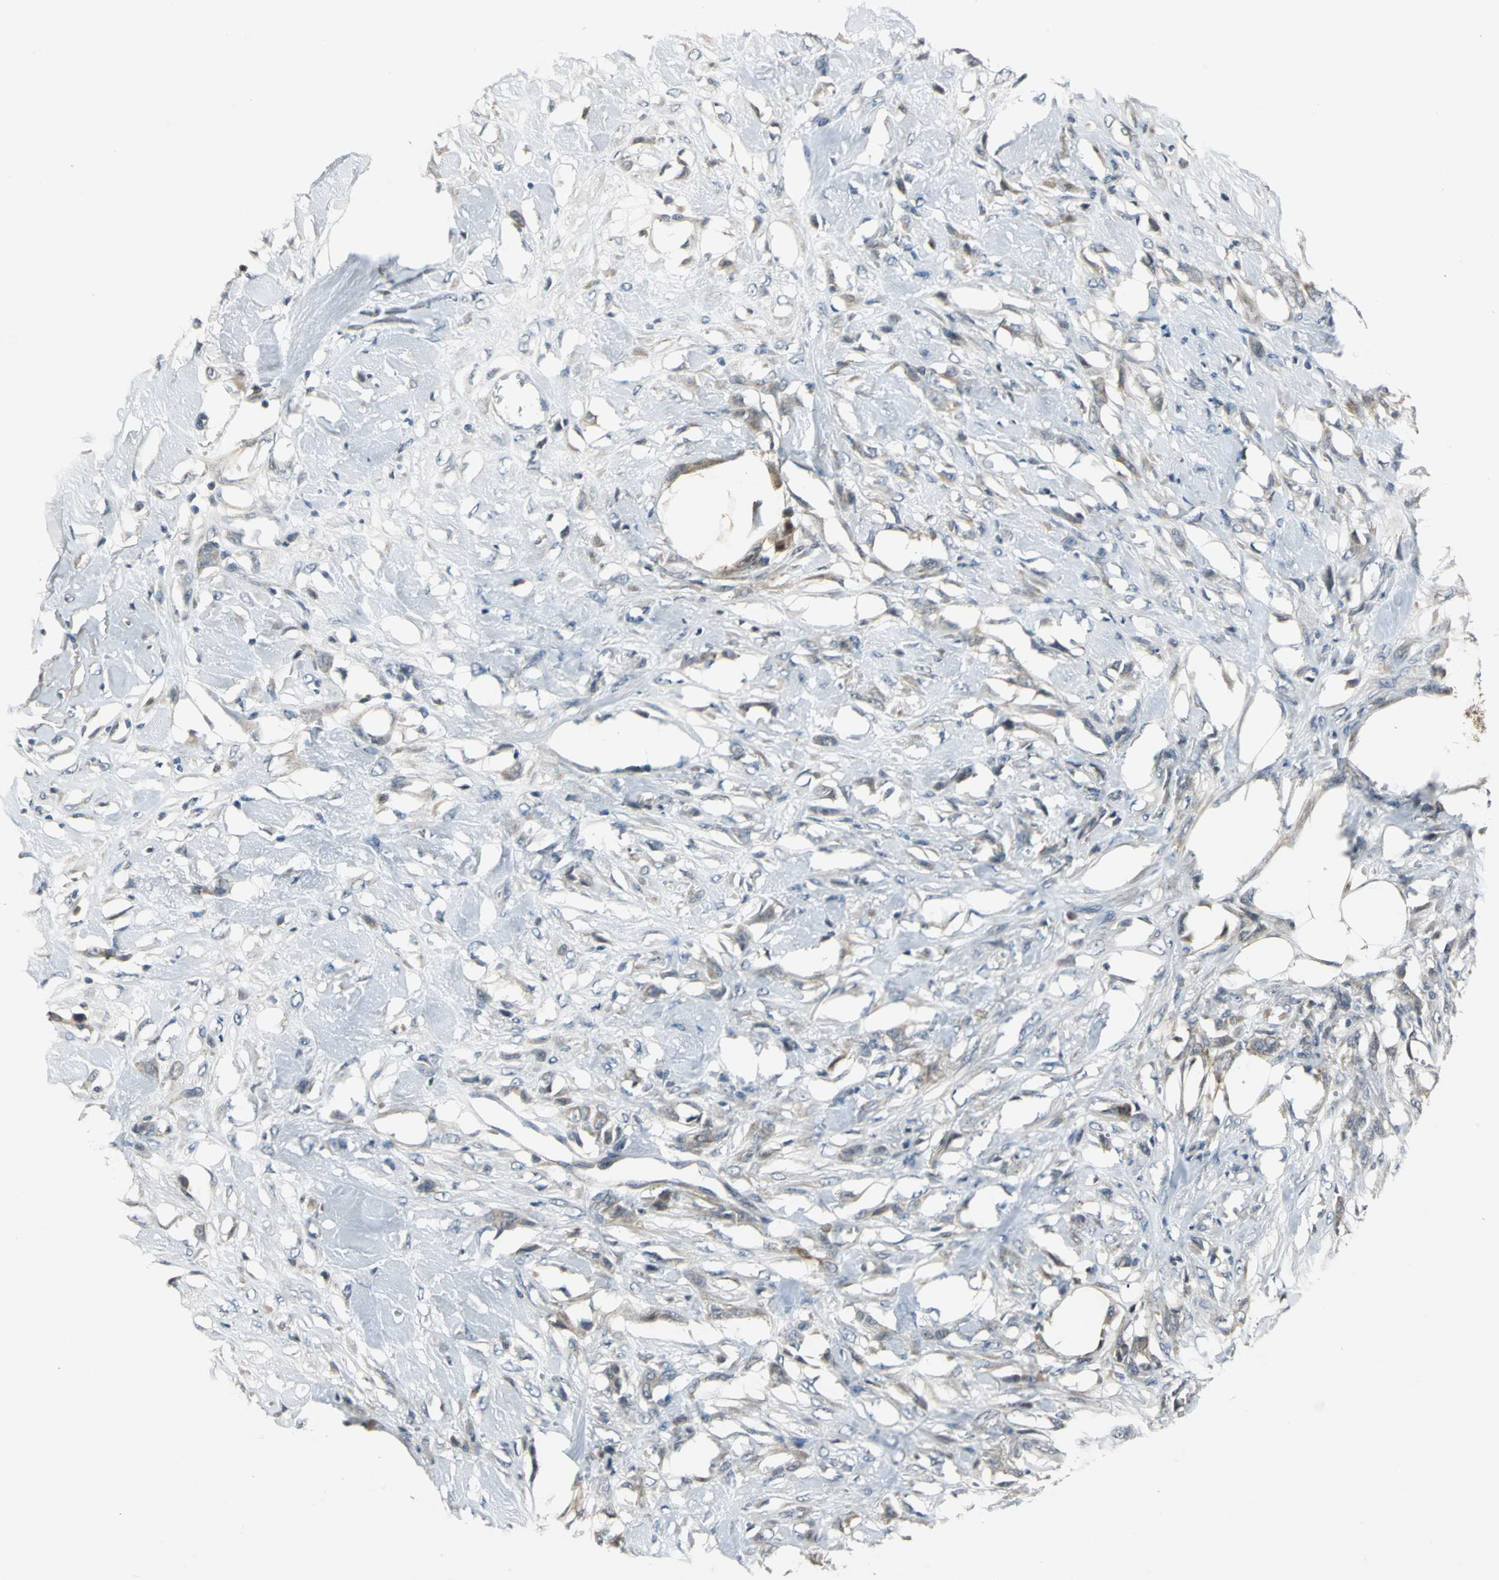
{"staining": {"intensity": "moderate", "quantity": "<25%", "location": "cytoplasmic/membranous"}, "tissue": "skin cancer", "cell_type": "Tumor cells", "image_type": "cancer", "snomed": [{"axis": "morphology", "description": "Normal tissue, NOS"}, {"axis": "morphology", "description": "Squamous cell carcinoma, NOS"}, {"axis": "topography", "description": "Skin"}], "caption": "Immunohistochemical staining of skin squamous cell carcinoma reveals moderate cytoplasmic/membranous protein staining in about <25% of tumor cells.", "gene": "JADE3", "patient": {"sex": "female", "age": 59}}